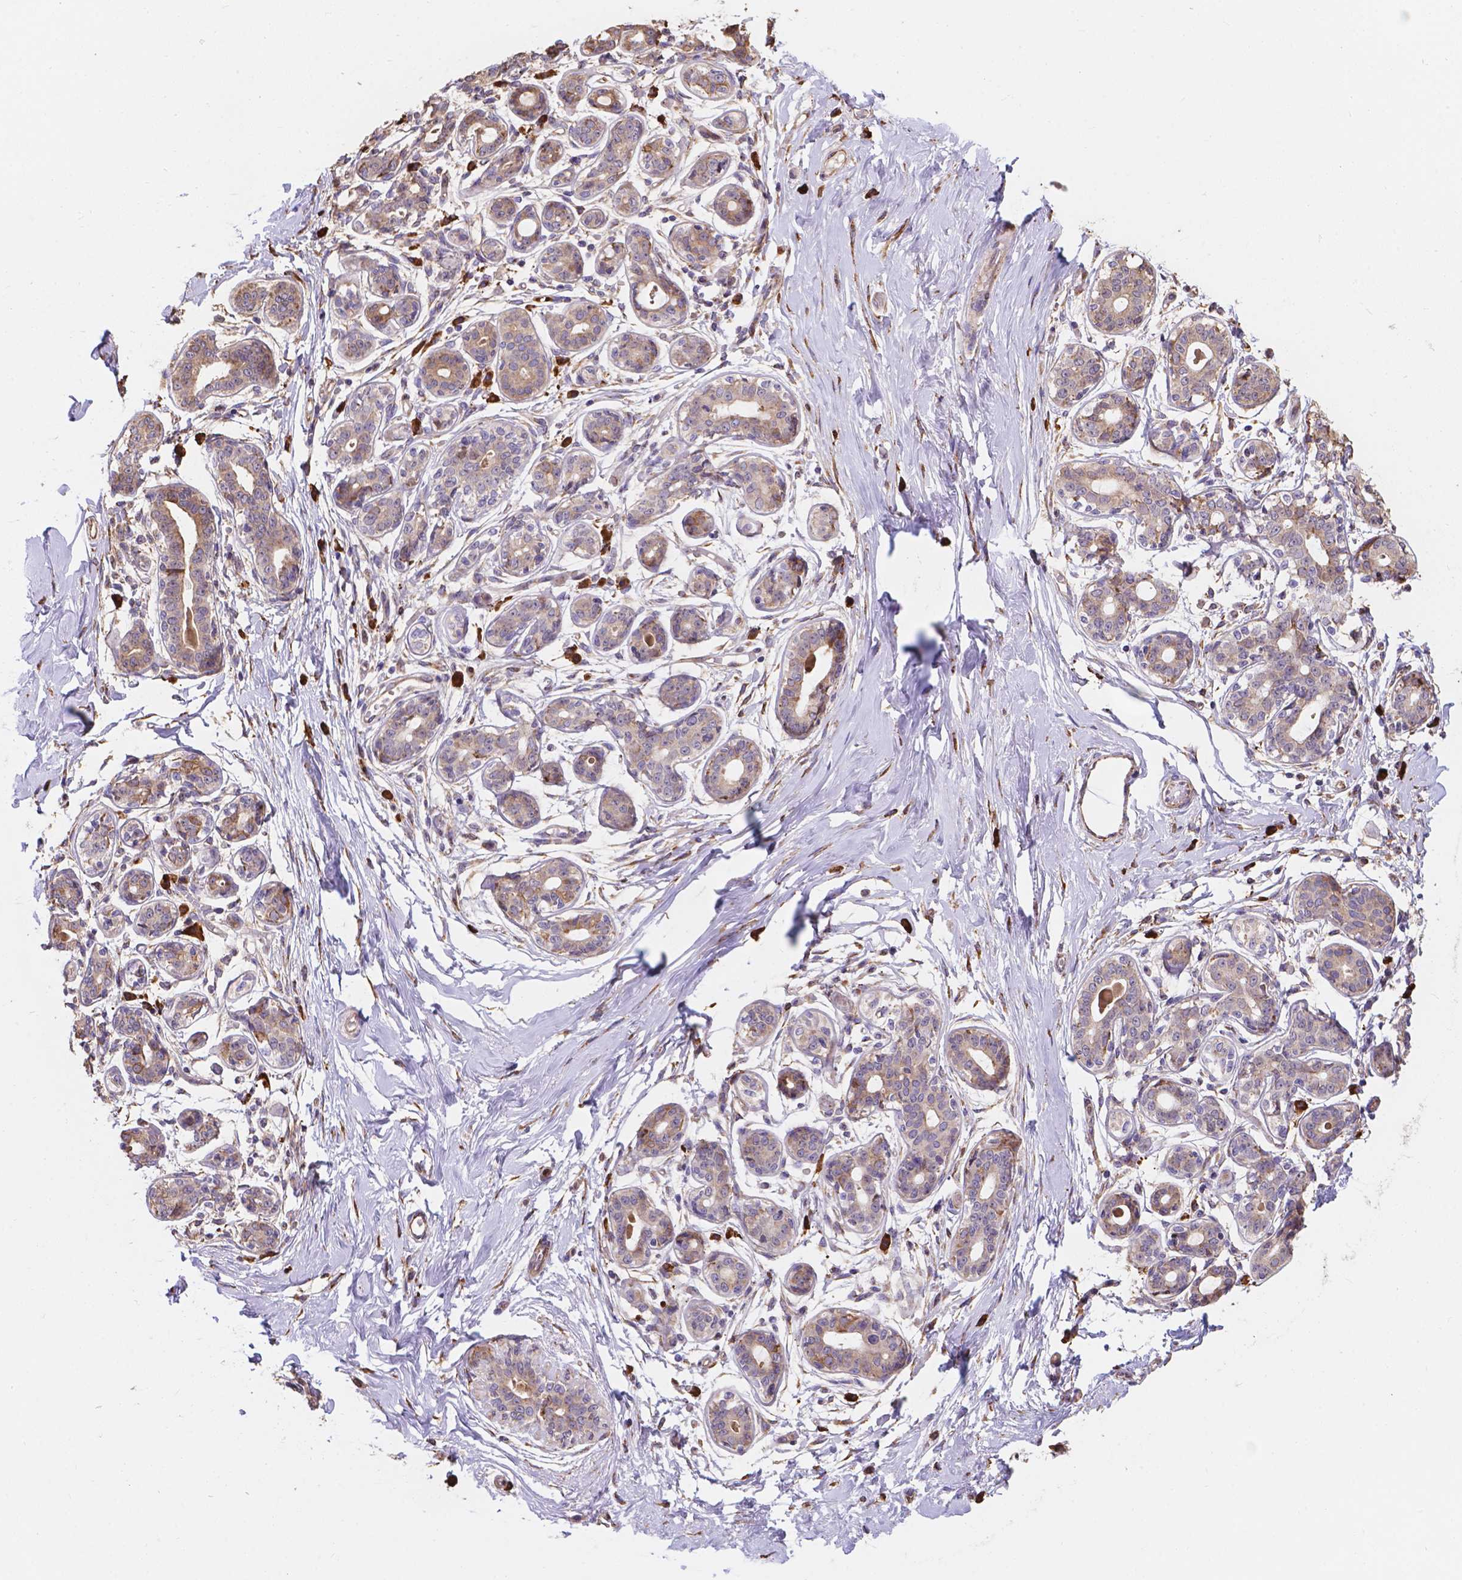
{"staining": {"intensity": "moderate", "quantity": "<25%", "location": "cytoplasmic/membranous"}, "tissue": "breast", "cell_type": "Adipocytes", "image_type": "normal", "snomed": [{"axis": "morphology", "description": "Normal tissue, NOS"}, {"axis": "topography", "description": "Skin"}, {"axis": "topography", "description": "Breast"}], "caption": "Immunohistochemical staining of benign breast reveals moderate cytoplasmic/membranous protein positivity in approximately <25% of adipocytes.", "gene": "IPO11", "patient": {"sex": "female", "age": 43}}